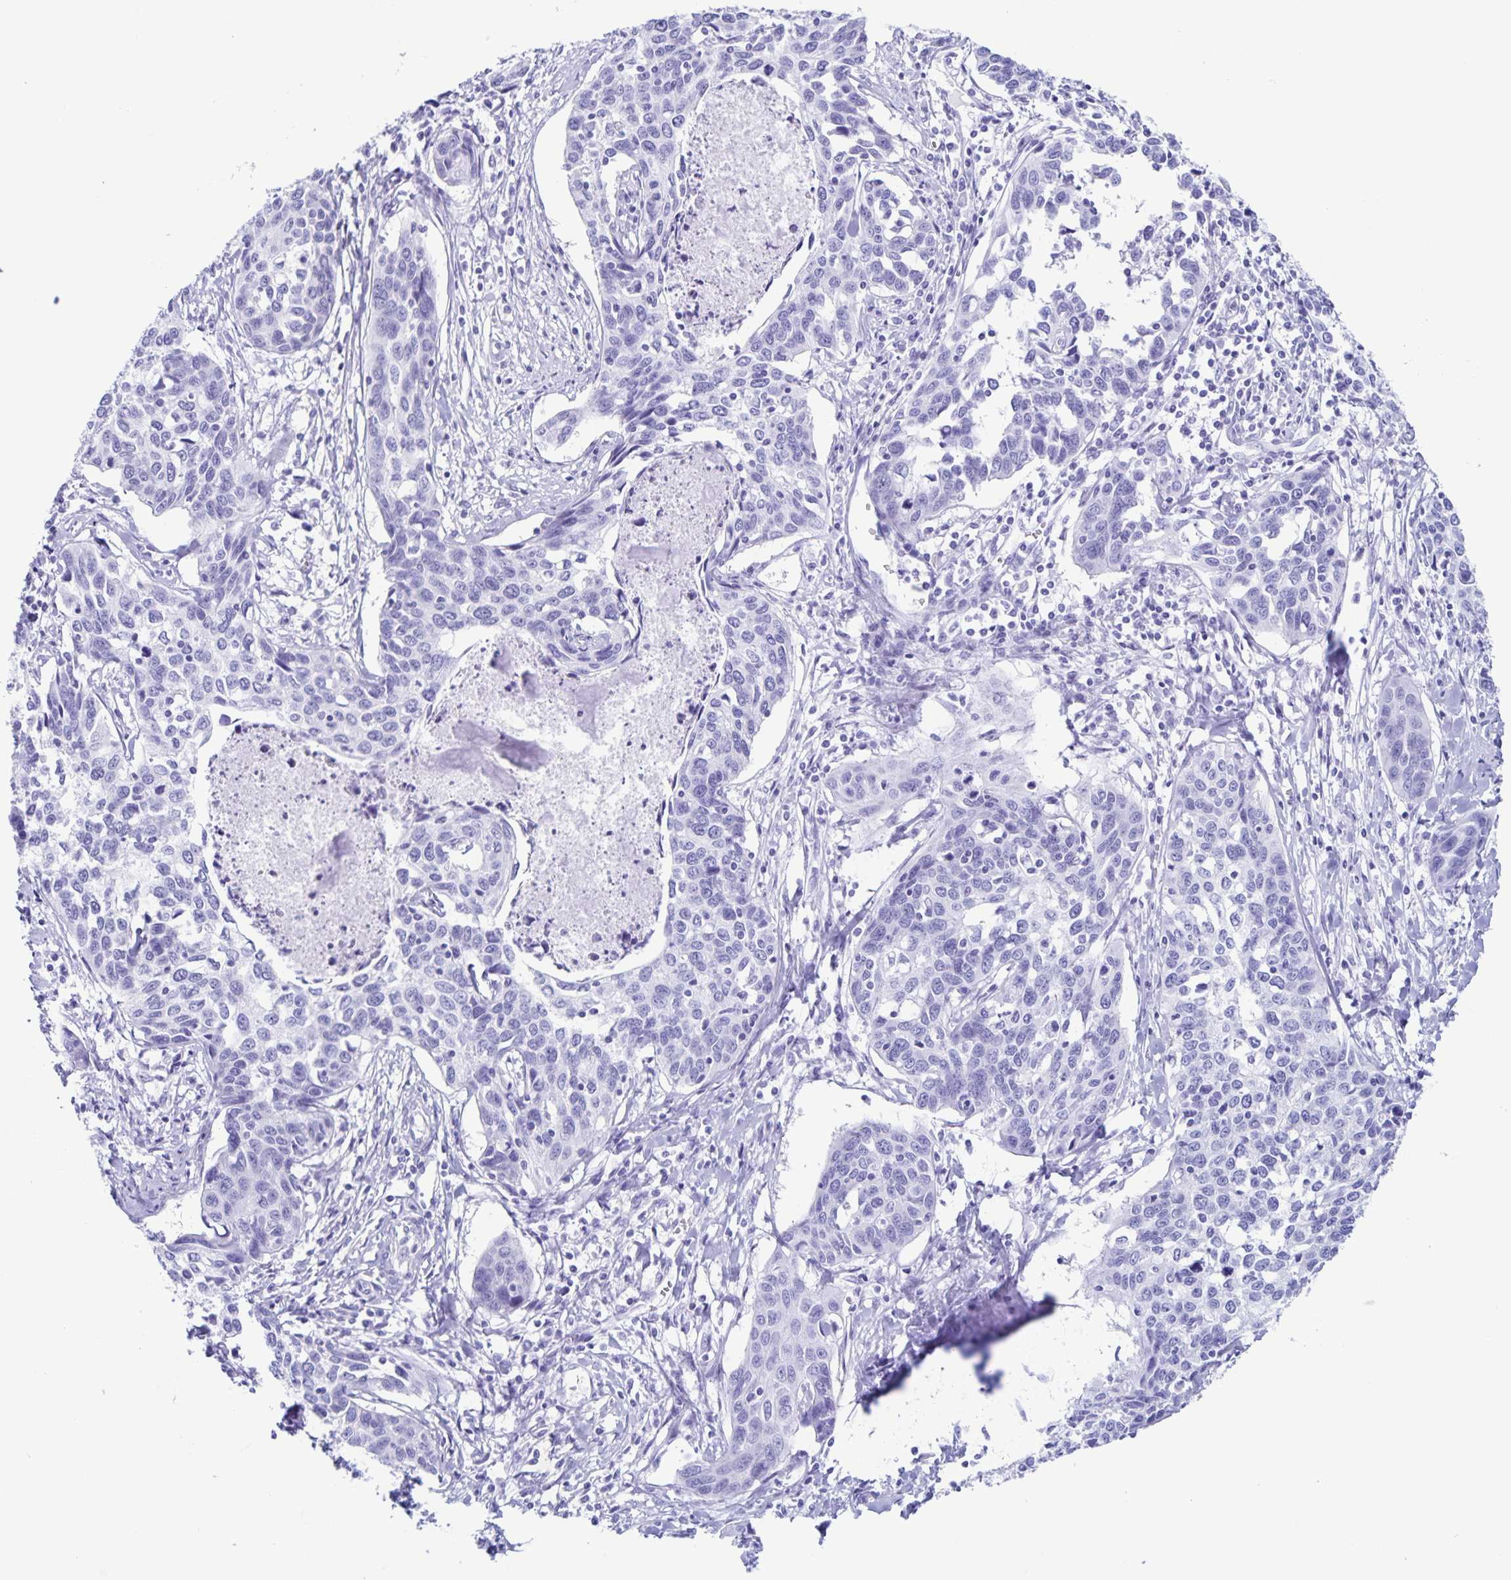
{"staining": {"intensity": "negative", "quantity": "none", "location": "none"}, "tissue": "cervical cancer", "cell_type": "Tumor cells", "image_type": "cancer", "snomed": [{"axis": "morphology", "description": "Squamous cell carcinoma, NOS"}, {"axis": "topography", "description": "Cervix"}], "caption": "This is a micrograph of immunohistochemistry (IHC) staining of cervical cancer (squamous cell carcinoma), which shows no expression in tumor cells.", "gene": "C12orf56", "patient": {"sex": "female", "age": 31}}